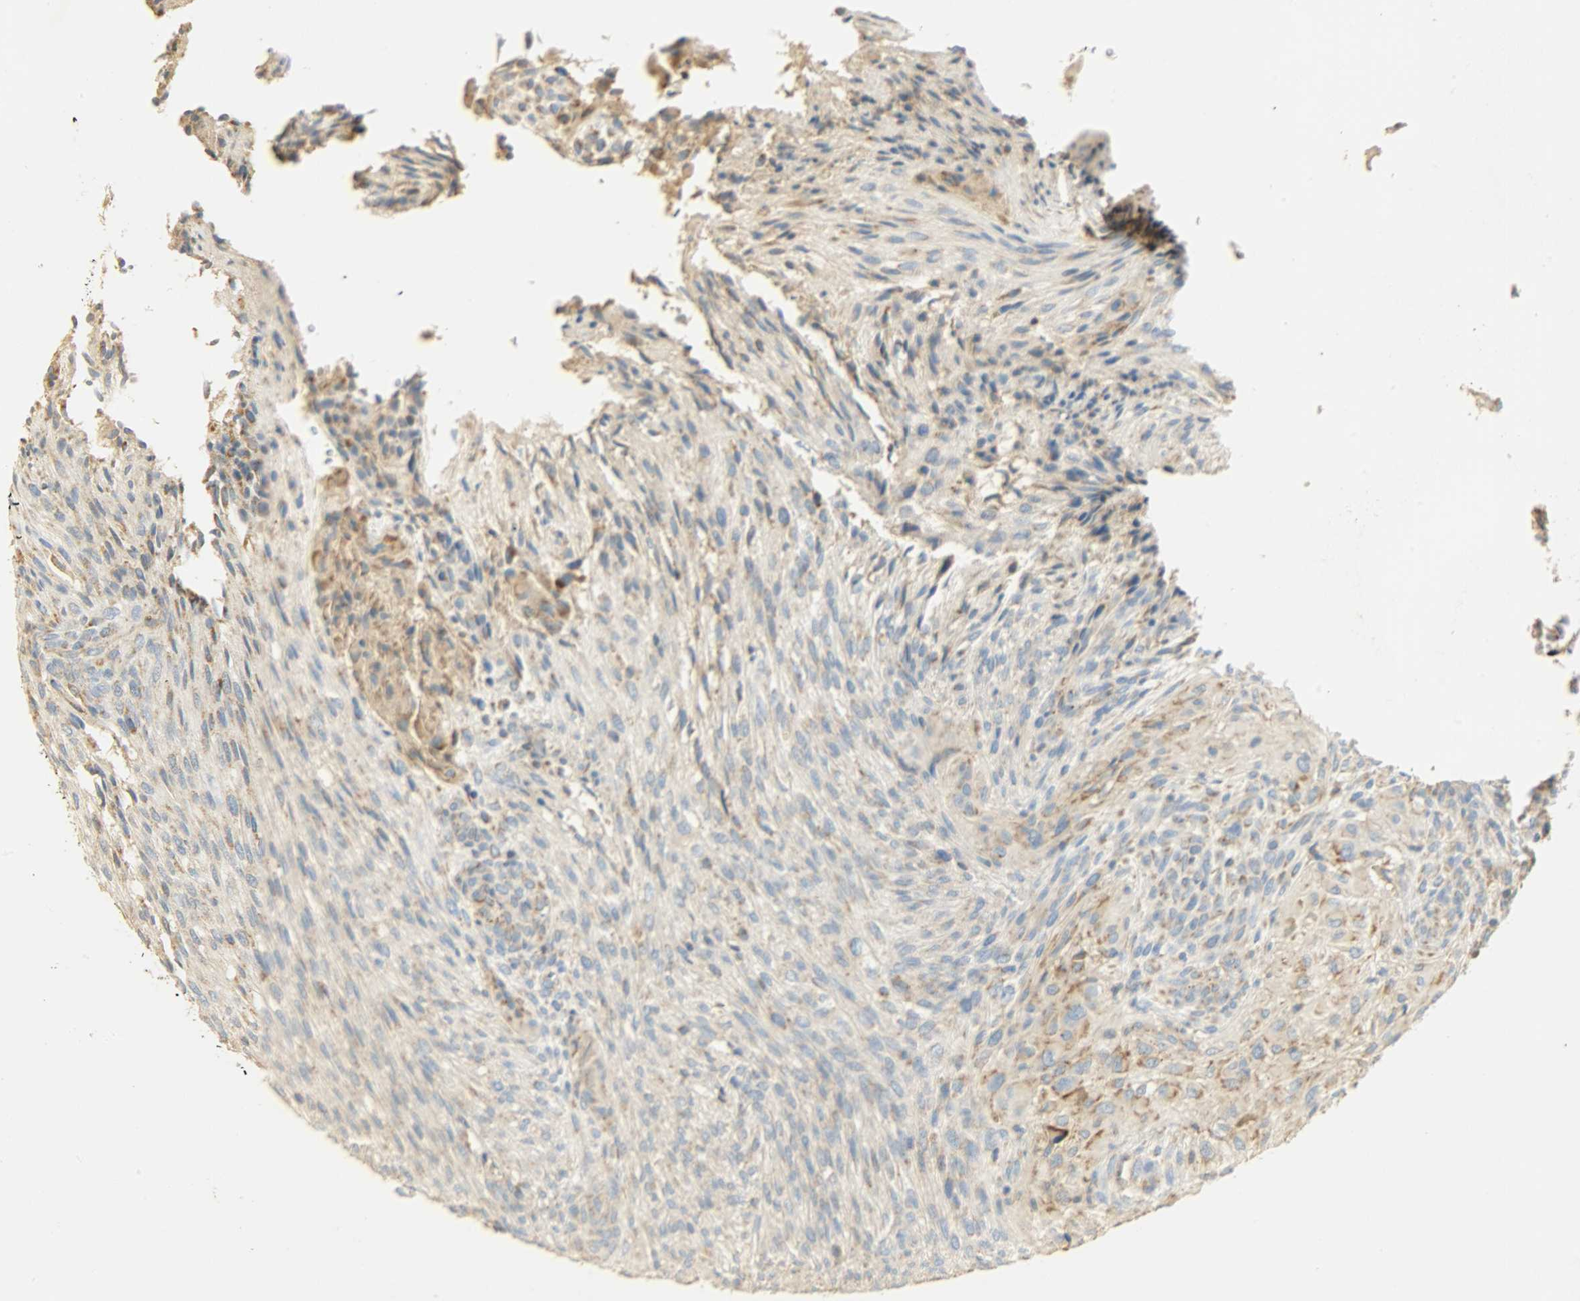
{"staining": {"intensity": "moderate", "quantity": ">75%", "location": "cytoplasmic/membranous"}, "tissue": "glioma", "cell_type": "Tumor cells", "image_type": "cancer", "snomed": [{"axis": "morphology", "description": "Glioma, malignant, High grade"}, {"axis": "topography", "description": "Cerebral cortex"}], "caption": "The photomicrograph demonstrates a brown stain indicating the presence of a protein in the cytoplasmic/membranous of tumor cells in malignant glioma (high-grade).", "gene": "NNT", "patient": {"sex": "female", "age": 55}}